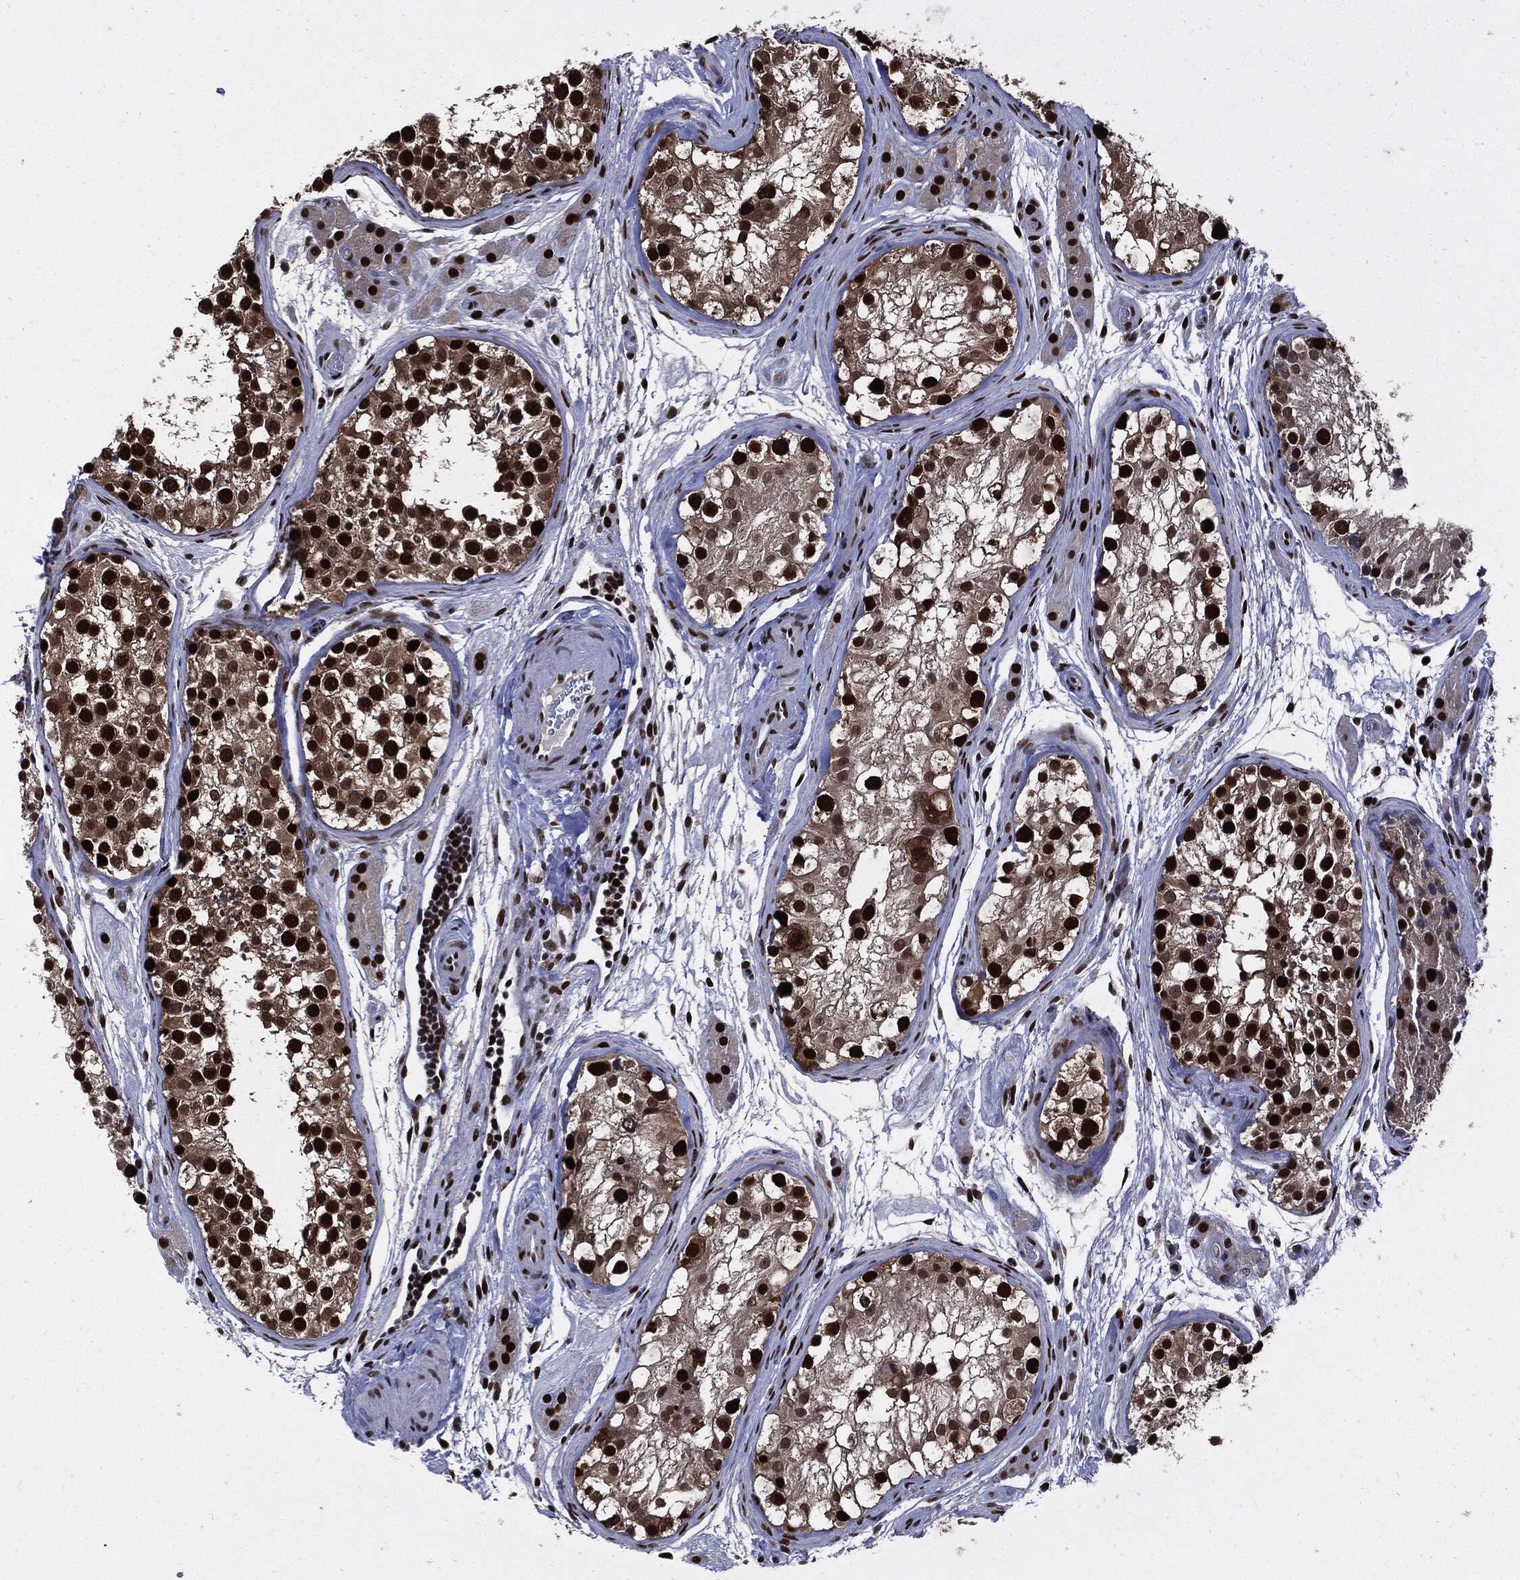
{"staining": {"intensity": "strong", "quantity": ">75%", "location": "nuclear"}, "tissue": "testis", "cell_type": "Cells in seminiferous ducts", "image_type": "normal", "snomed": [{"axis": "morphology", "description": "Normal tissue, NOS"}, {"axis": "topography", "description": "Testis"}], "caption": "High-magnification brightfield microscopy of normal testis stained with DAB (brown) and counterstained with hematoxylin (blue). cells in seminiferous ducts exhibit strong nuclear expression is present in about>75% of cells.", "gene": "PCNA", "patient": {"sex": "male", "age": 31}}